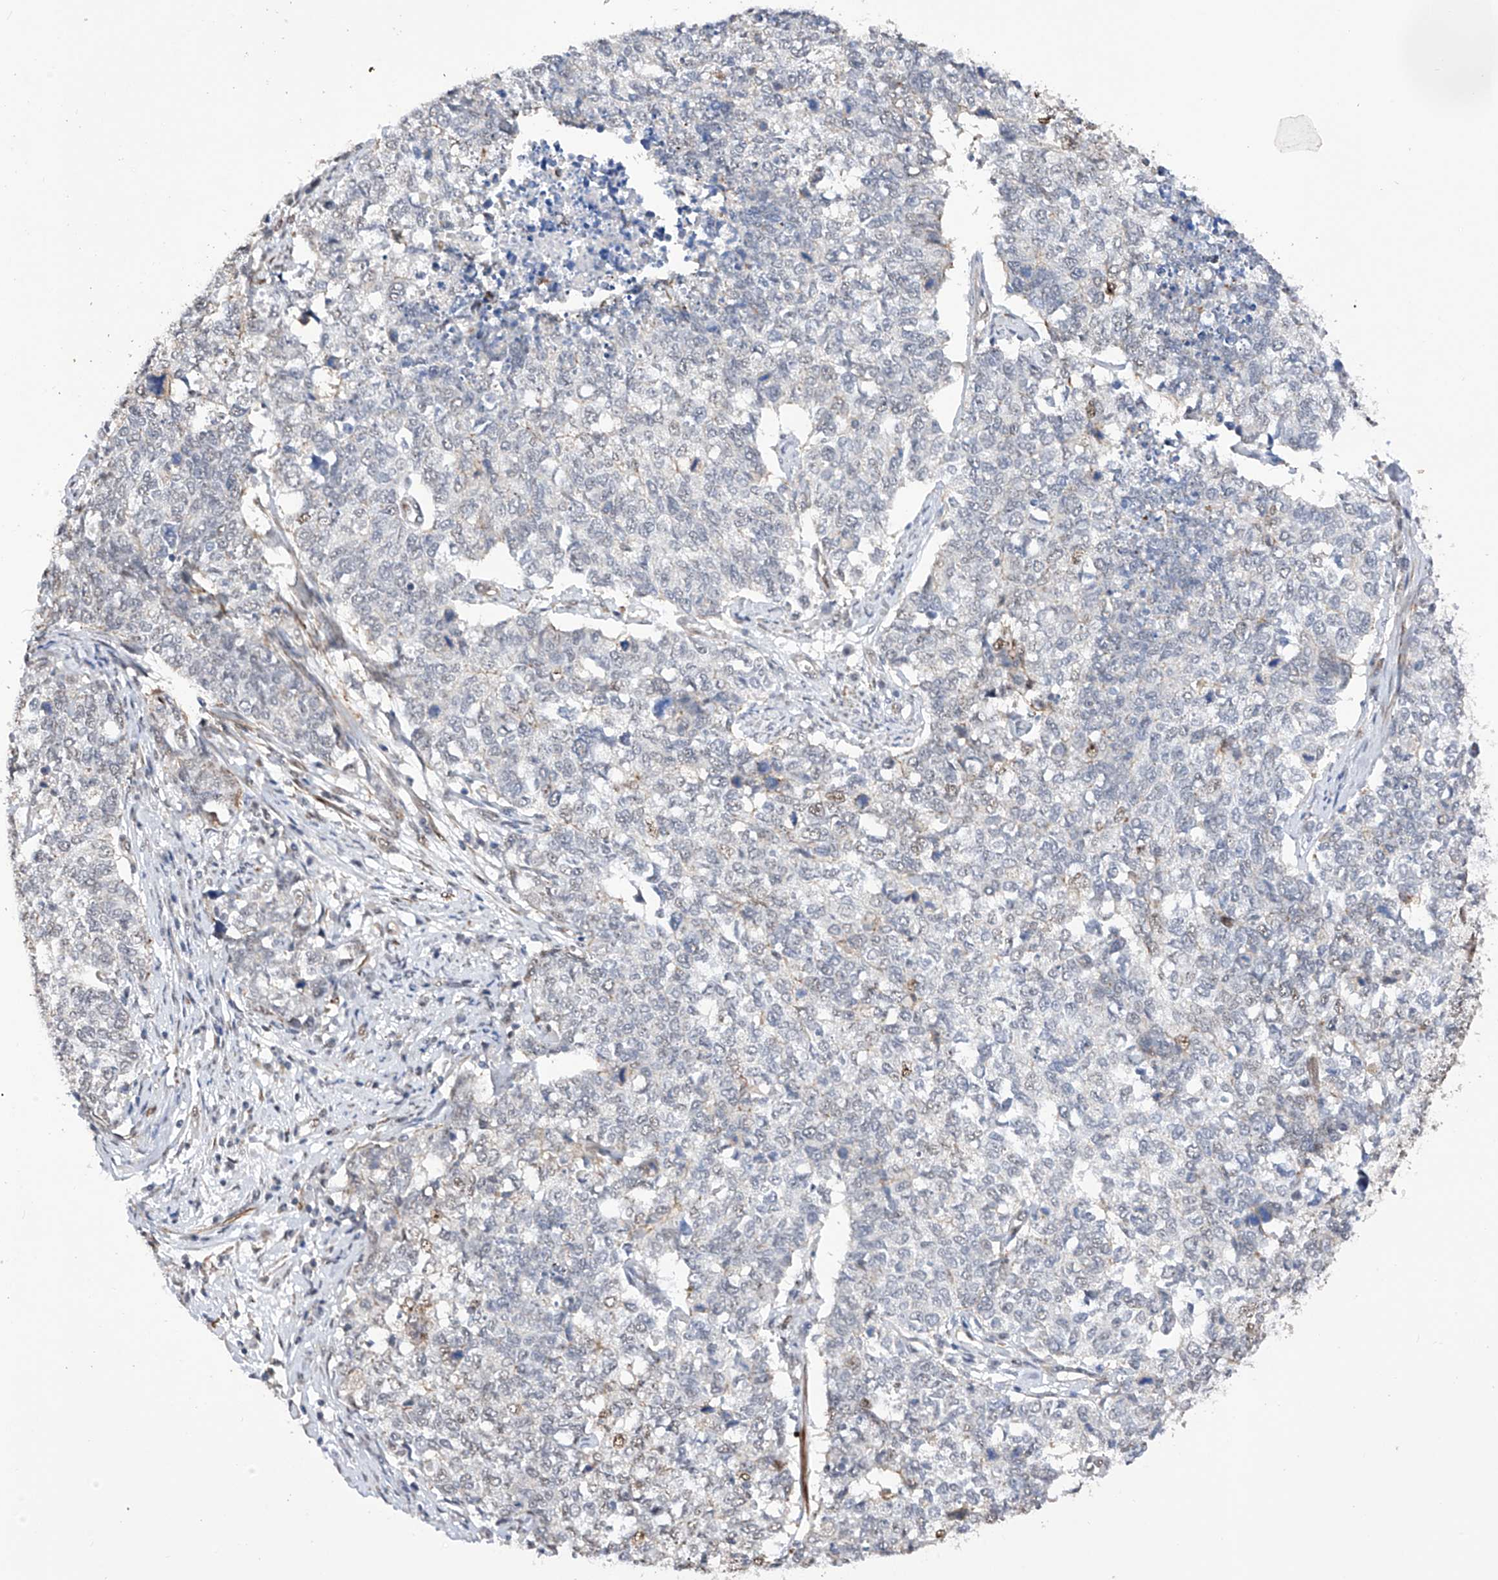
{"staining": {"intensity": "negative", "quantity": "none", "location": "none"}, "tissue": "cervical cancer", "cell_type": "Tumor cells", "image_type": "cancer", "snomed": [{"axis": "morphology", "description": "Squamous cell carcinoma, NOS"}, {"axis": "topography", "description": "Cervix"}], "caption": "Photomicrograph shows no protein positivity in tumor cells of cervical squamous cell carcinoma tissue. Brightfield microscopy of immunohistochemistry (IHC) stained with DAB (brown) and hematoxylin (blue), captured at high magnification.", "gene": "NFATC4", "patient": {"sex": "female", "age": 63}}